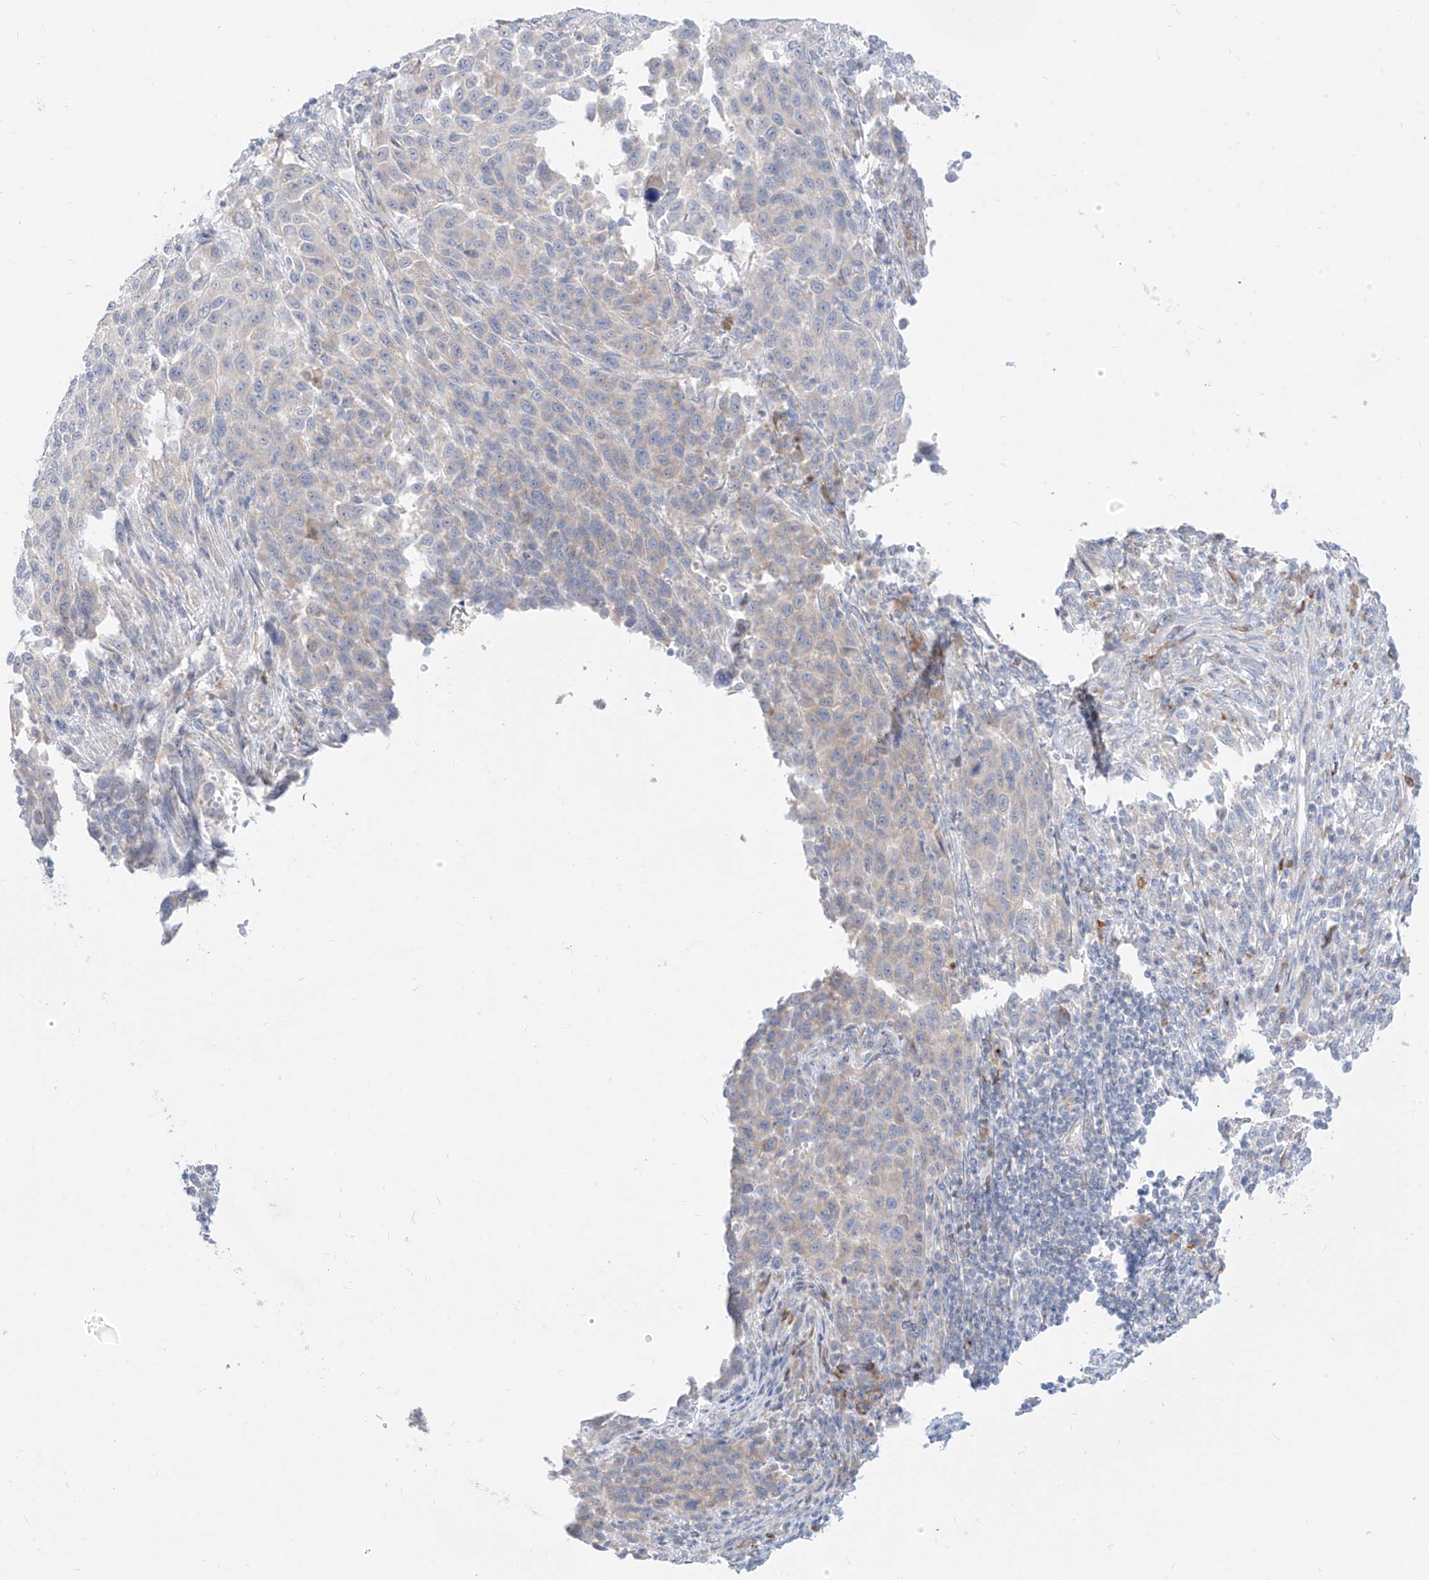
{"staining": {"intensity": "negative", "quantity": "none", "location": "none"}, "tissue": "melanoma", "cell_type": "Tumor cells", "image_type": "cancer", "snomed": [{"axis": "morphology", "description": "Malignant melanoma, Metastatic site"}, {"axis": "topography", "description": "Lymph node"}], "caption": "A micrograph of human melanoma is negative for staining in tumor cells.", "gene": "SYTL3", "patient": {"sex": "male", "age": 61}}